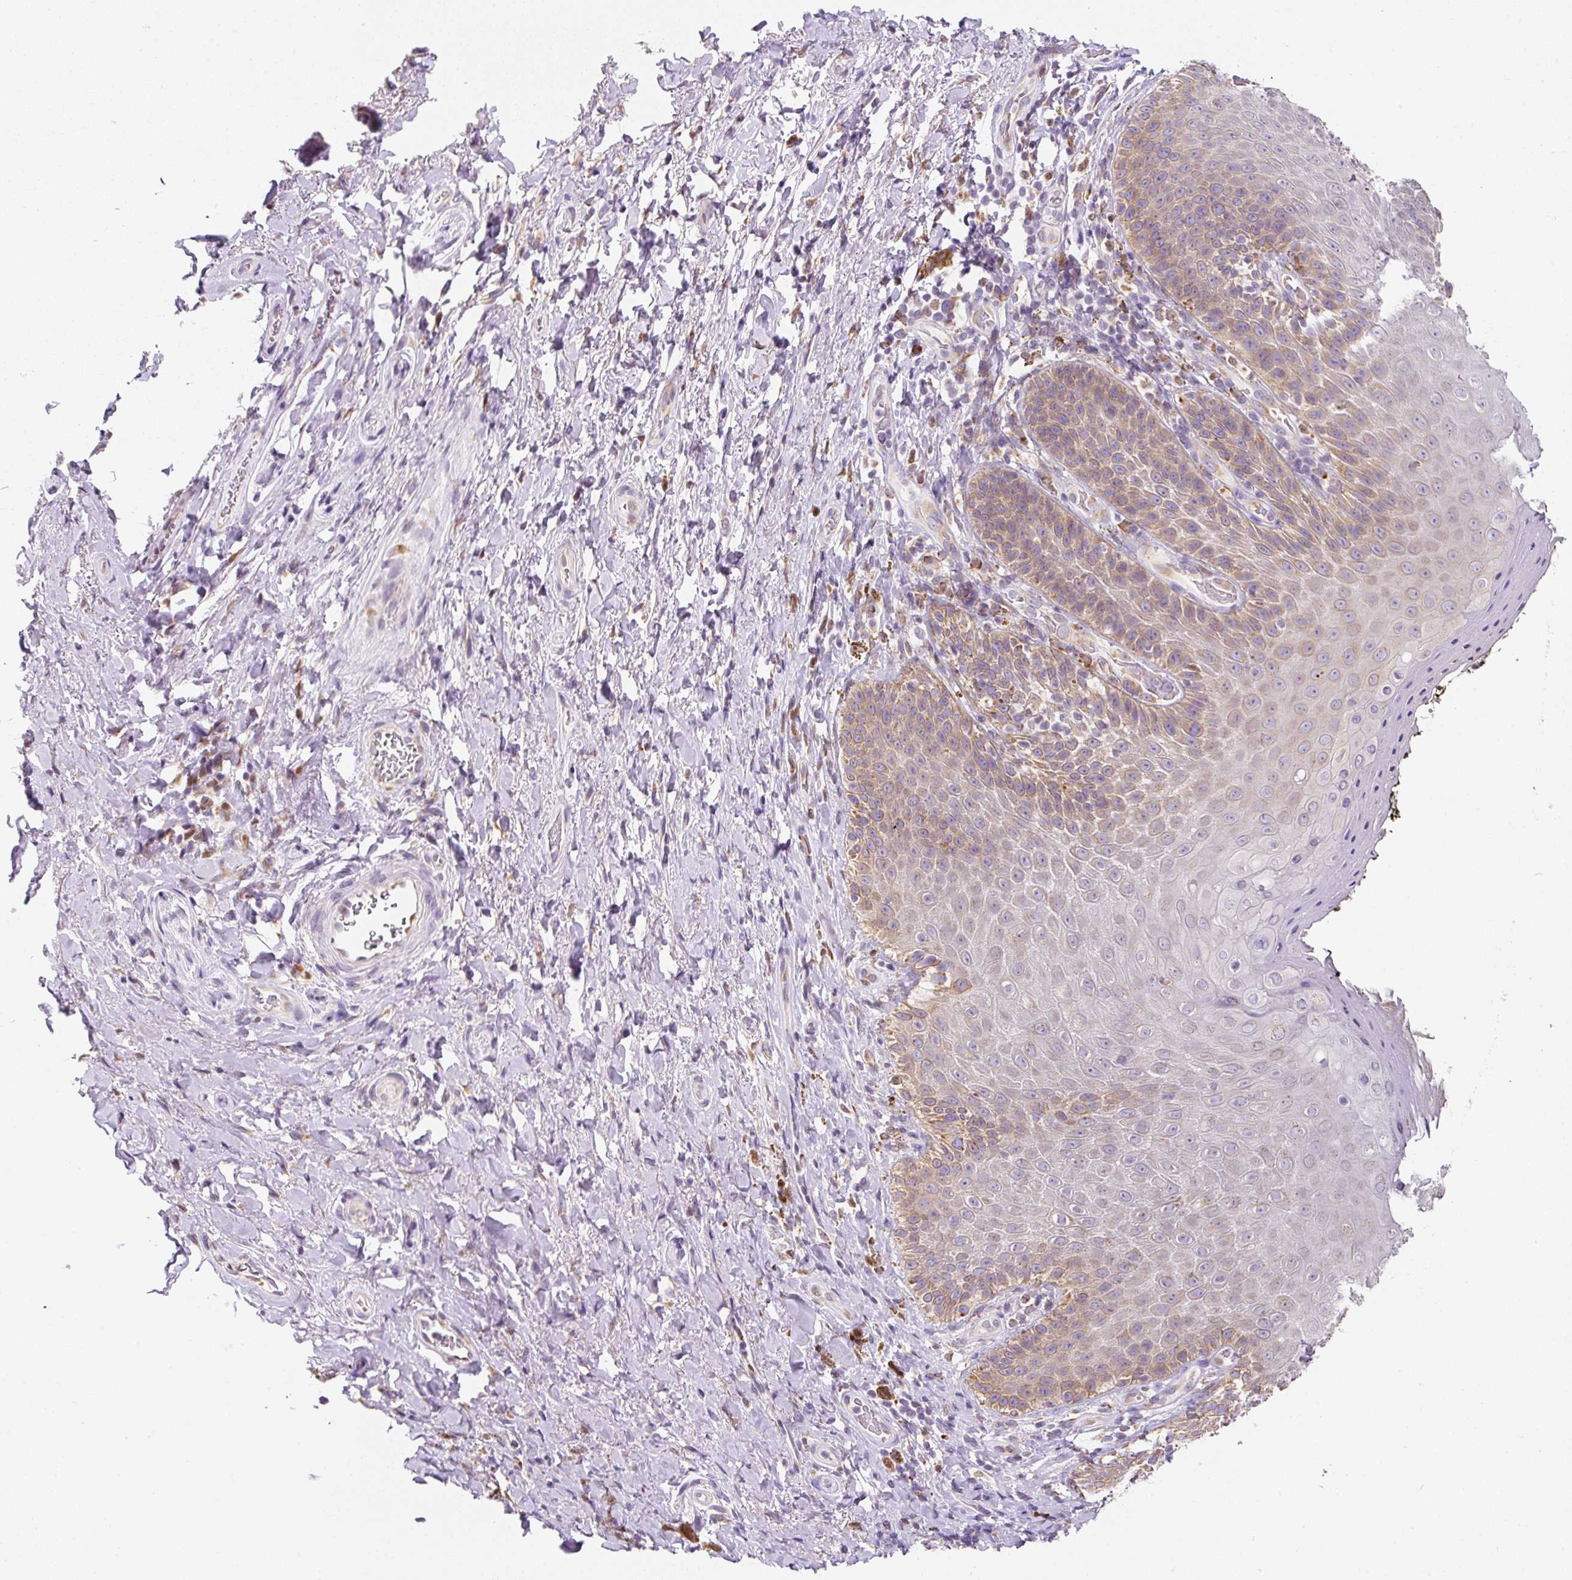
{"staining": {"intensity": "moderate", "quantity": "<25%", "location": "cytoplasmic/membranous"}, "tissue": "skin", "cell_type": "Epidermal cells", "image_type": "normal", "snomed": [{"axis": "morphology", "description": "Normal tissue, NOS"}, {"axis": "topography", "description": "Anal"}, {"axis": "topography", "description": "Peripheral nerve tissue"}], "caption": "Protein expression analysis of benign skin exhibits moderate cytoplasmic/membranous staining in approximately <25% of epidermal cells.", "gene": "DDOST", "patient": {"sex": "male", "age": 53}}